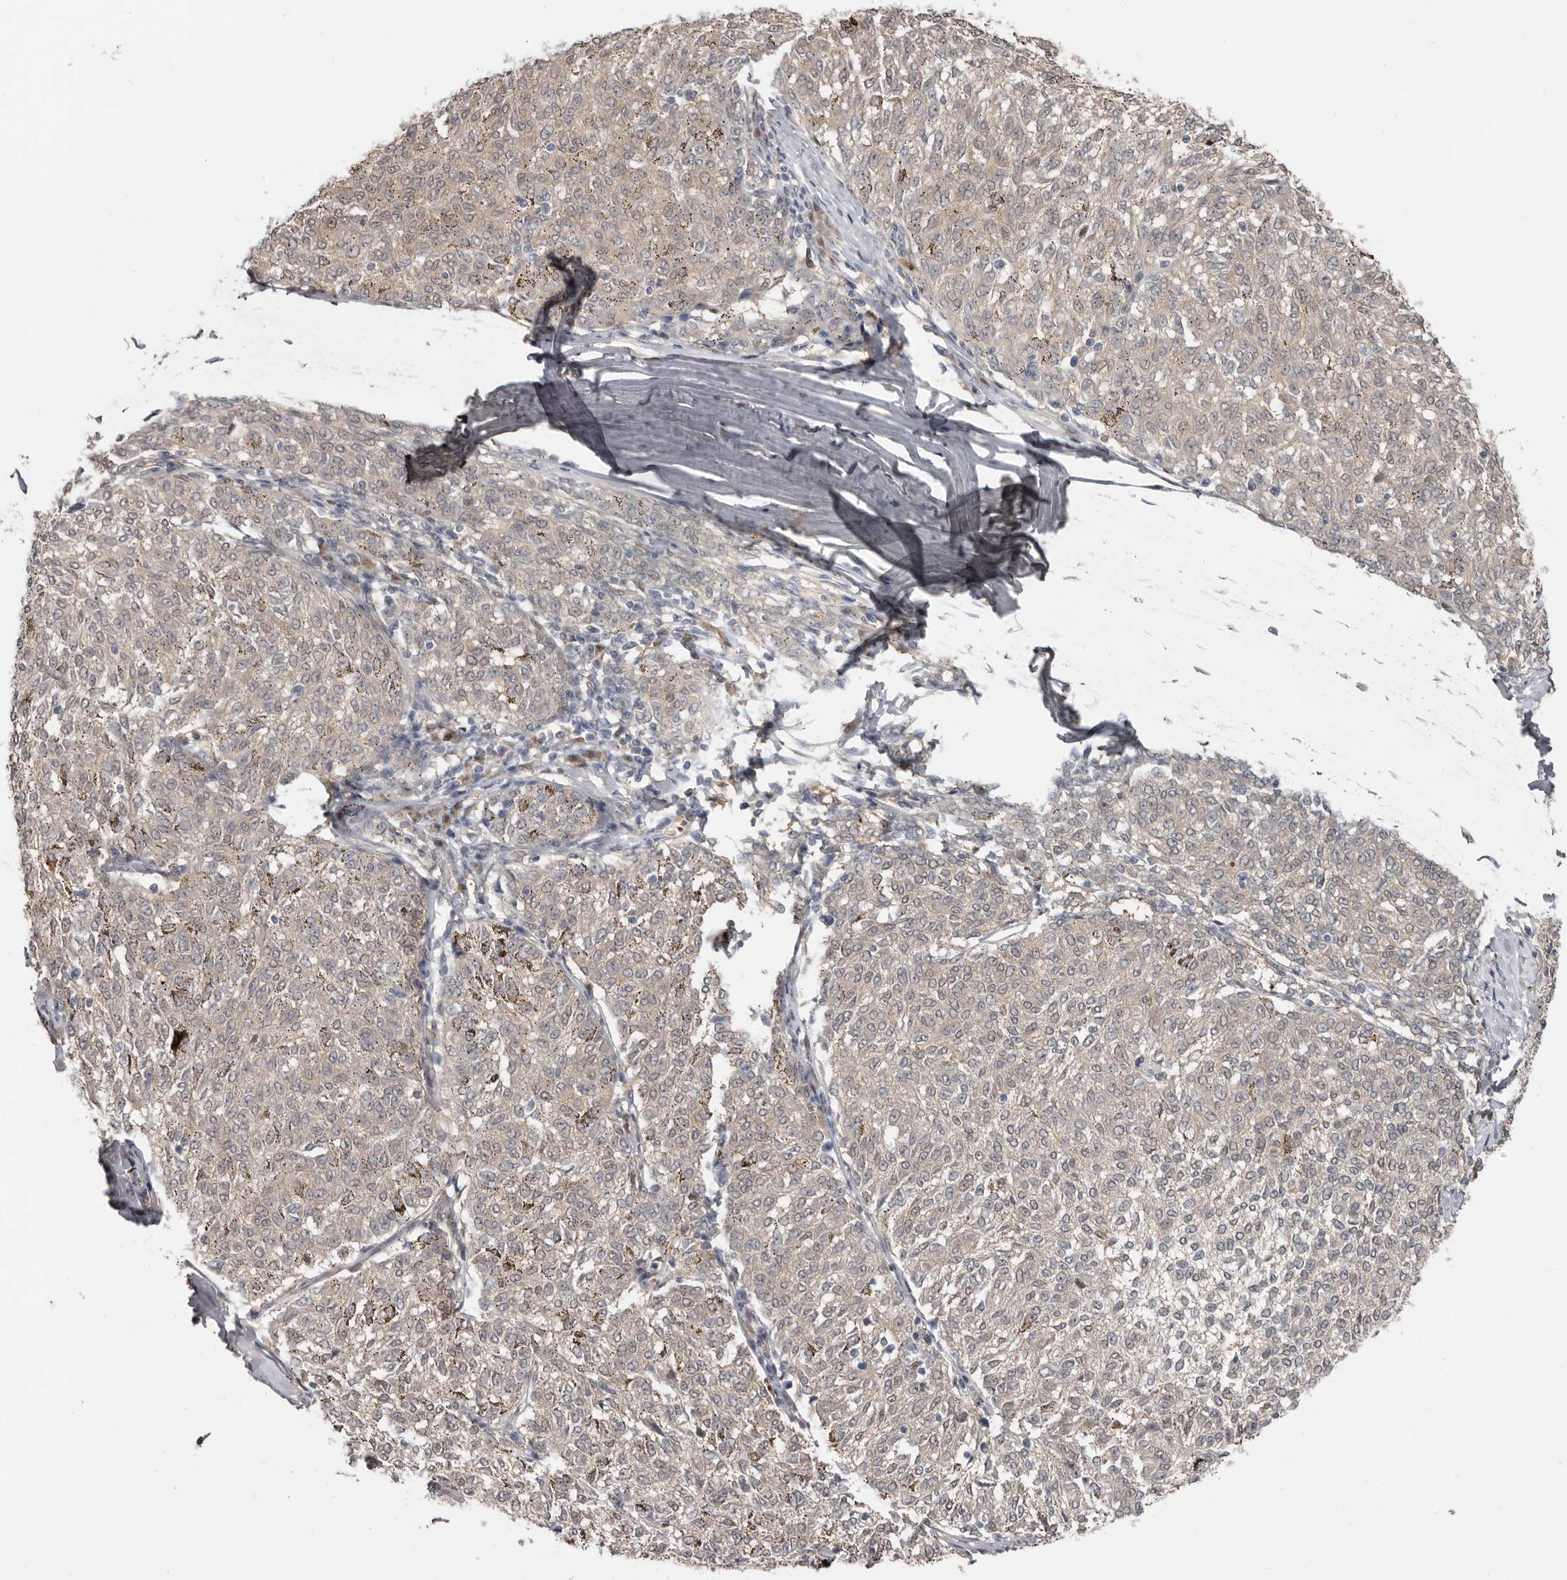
{"staining": {"intensity": "negative", "quantity": "none", "location": "none"}, "tissue": "melanoma", "cell_type": "Tumor cells", "image_type": "cancer", "snomed": [{"axis": "morphology", "description": "Malignant melanoma, NOS"}, {"axis": "topography", "description": "Skin"}], "caption": "Immunohistochemistry micrograph of neoplastic tissue: human malignant melanoma stained with DAB displays no significant protein staining in tumor cells.", "gene": "RBKS", "patient": {"sex": "female", "age": 72}}